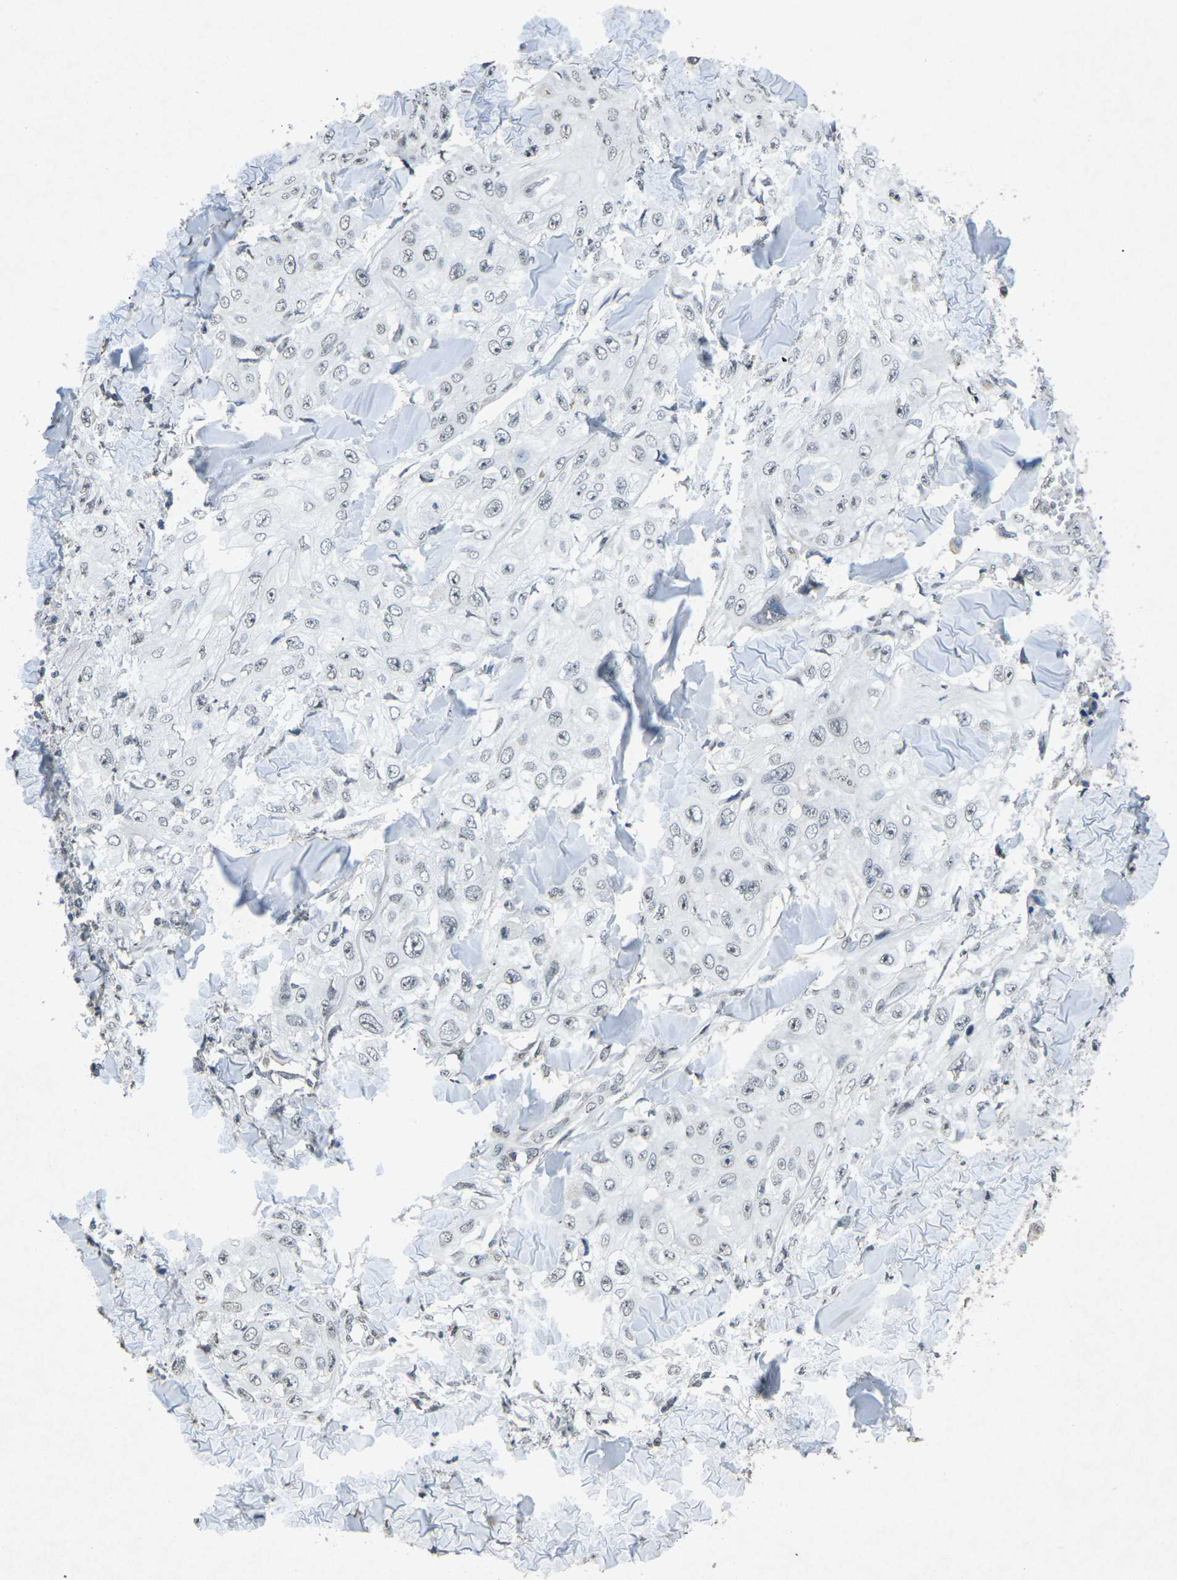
{"staining": {"intensity": "weak", "quantity": "25%-75%", "location": "nuclear"}, "tissue": "skin cancer", "cell_type": "Tumor cells", "image_type": "cancer", "snomed": [{"axis": "morphology", "description": "Squamous cell carcinoma, NOS"}, {"axis": "topography", "description": "Skin"}], "caption": "This image reveals immunohistochemistry (IHC) staining of human skin cancer, with low weak nuclear expression in about 25%-75% of tumor cells.", "gene": "TFR2", "patient": {"sex": "male", "age": 86}}